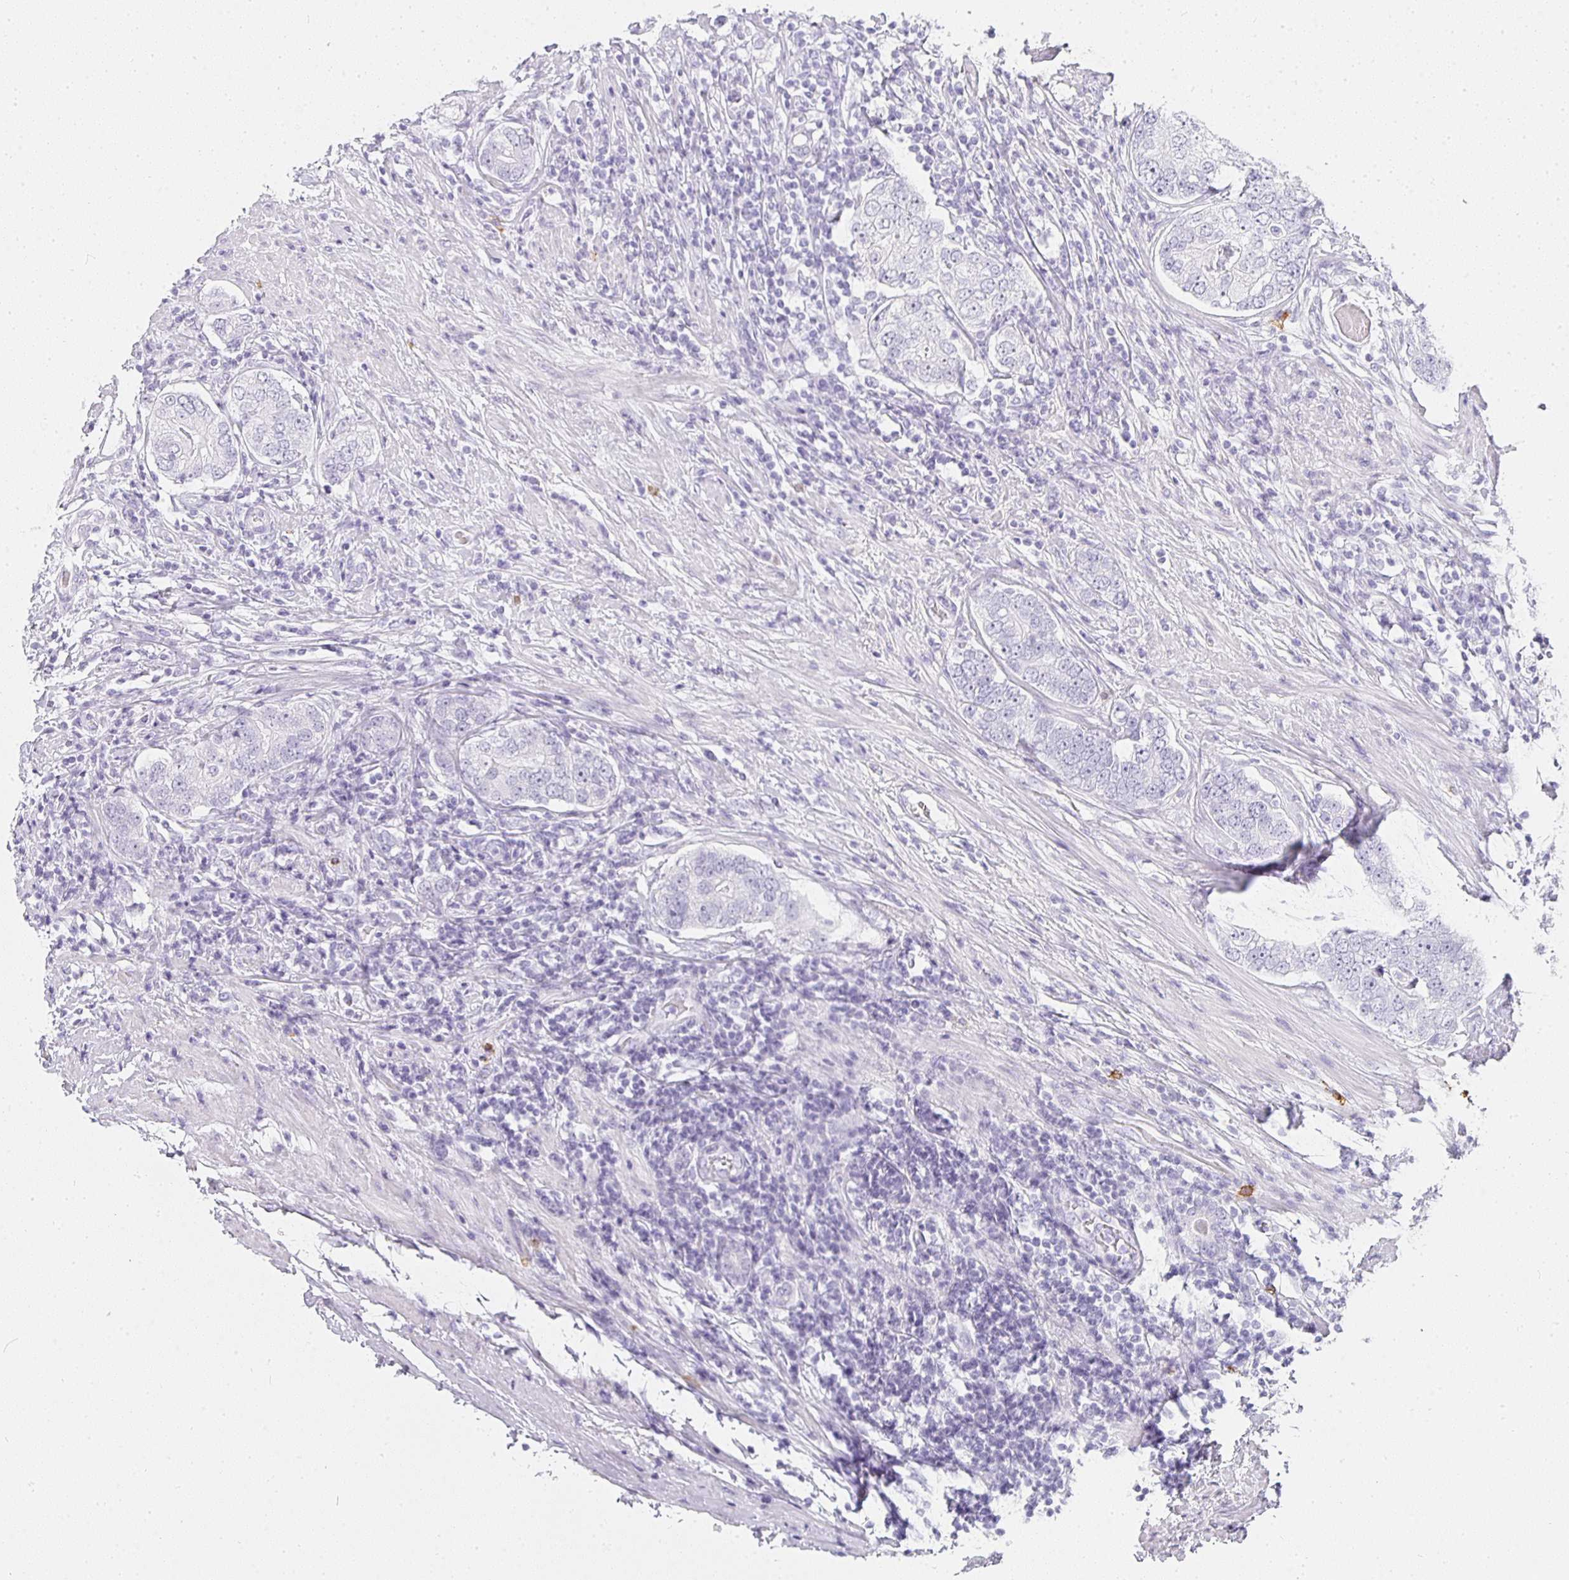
{"staining": {"intensity": "negative", "quantity": "none", "location": "none"}, "tissue": "prostate cancer", "cell_type": "Tumor cells", "image_type": "cancer", "snomed": [{"axis": "morphology", "description": "Adenocarcinoma, High grade"}, {"axis": "topography", "description": "Prostate"}], "caption": "Prostate cancer was stained to show a protein in brown. There is no significant staining in tumor cells. Nuclei are stained in blue.", "gene": "TPSD1", "patient": {"sex": "male", "age": 60}}